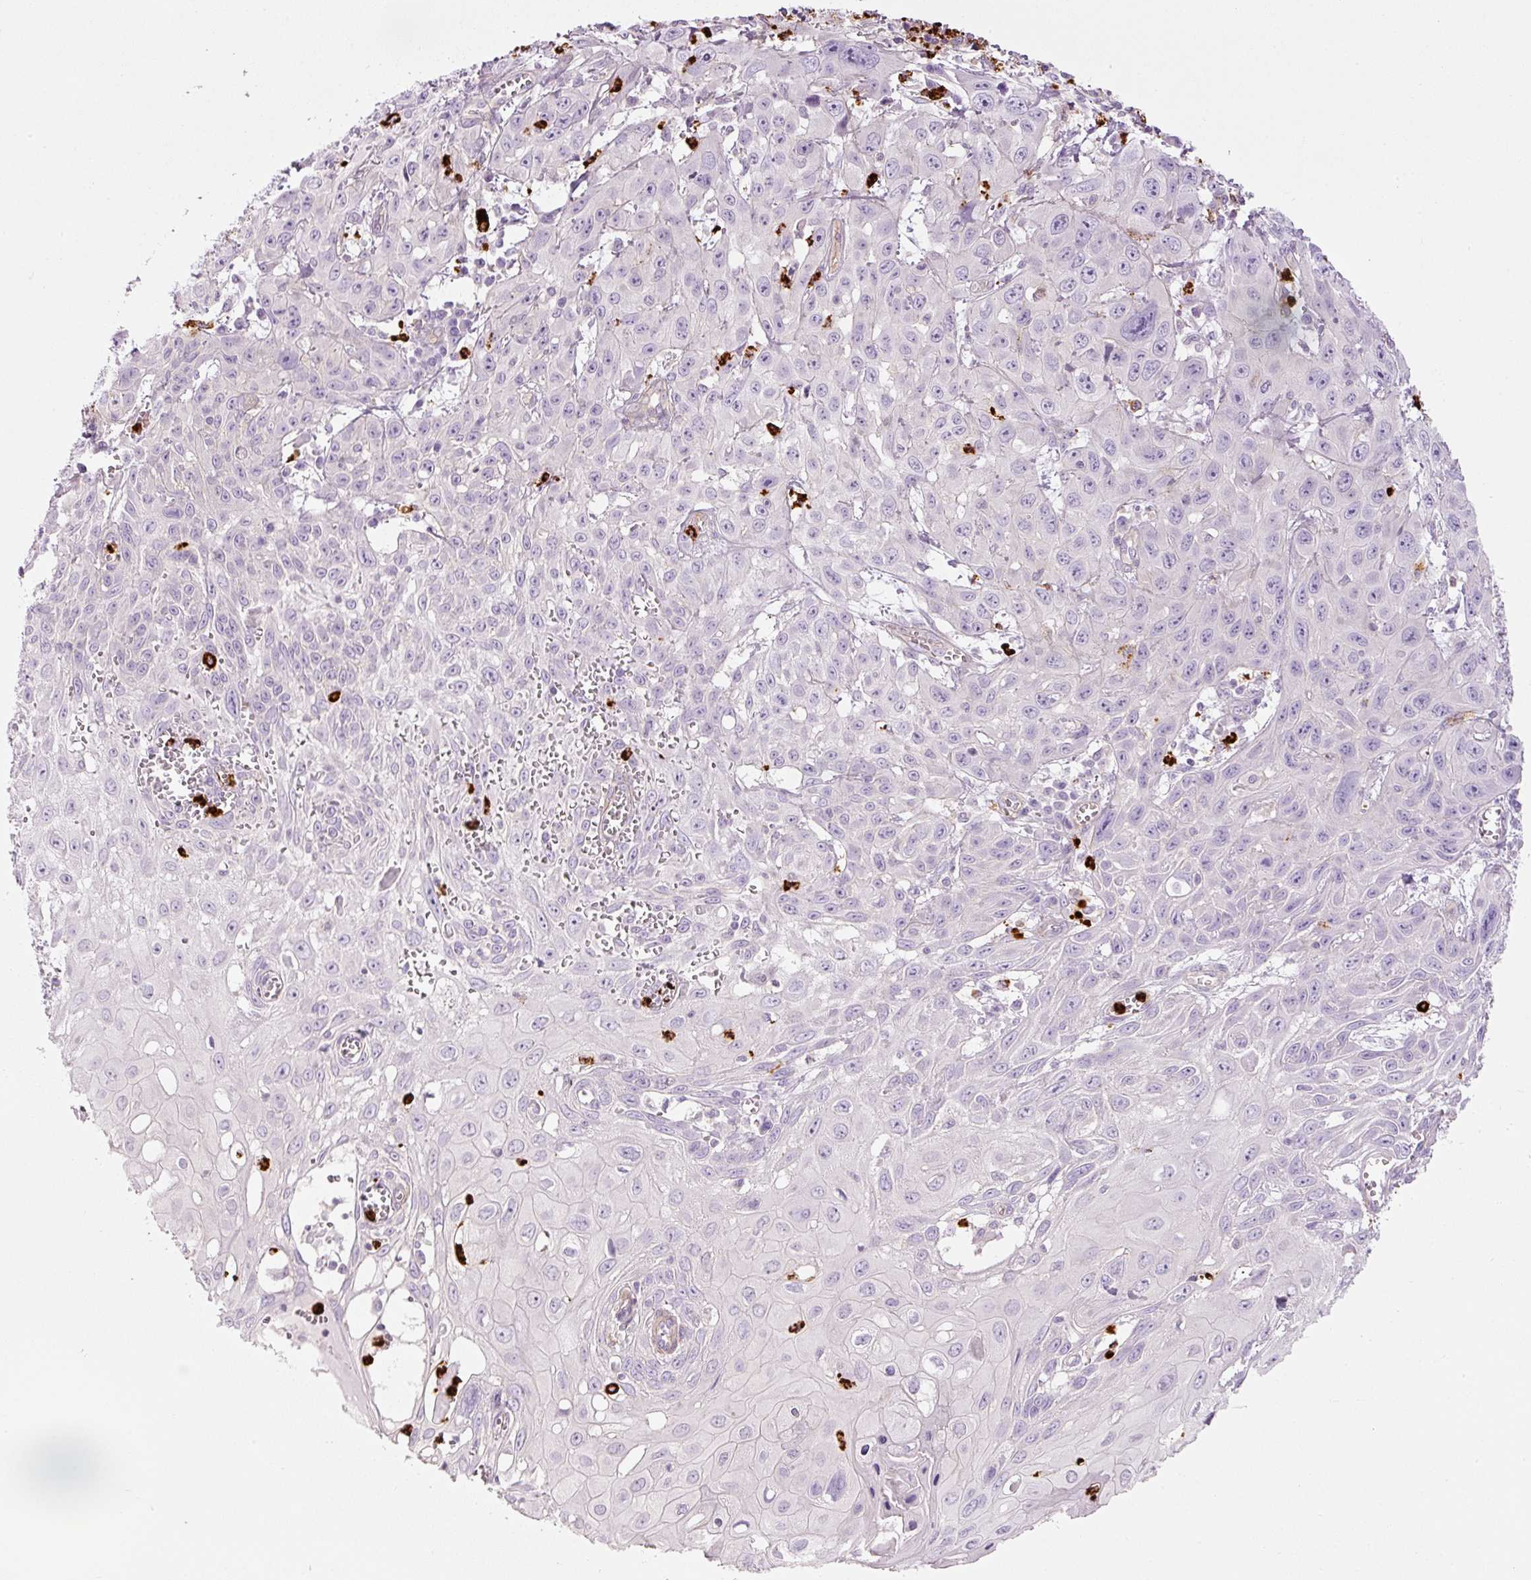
{"staining": {"intensity": "negative", "quantity": "none", "location": "none"}, "tissue": "skin cancer", "cell_type": "Tumor cells", "image_type": "cancer", "snomed": [{"axis": "morphology", "description": "Squamous cell carcinoma, NOS"}, {"axis": "topography", "description": "Skin"}, {"axis": "topography", "description": "Vulva"}], "caption": "High power microscopy micrograph of an immunohistochemistry (IHC) photomicrograph of squamous cell carcinoma (skin), revealing no significant positivity in tumor cells.", "gene": "MAP3K3", "patient": {"sex": "female", "age": 71}}